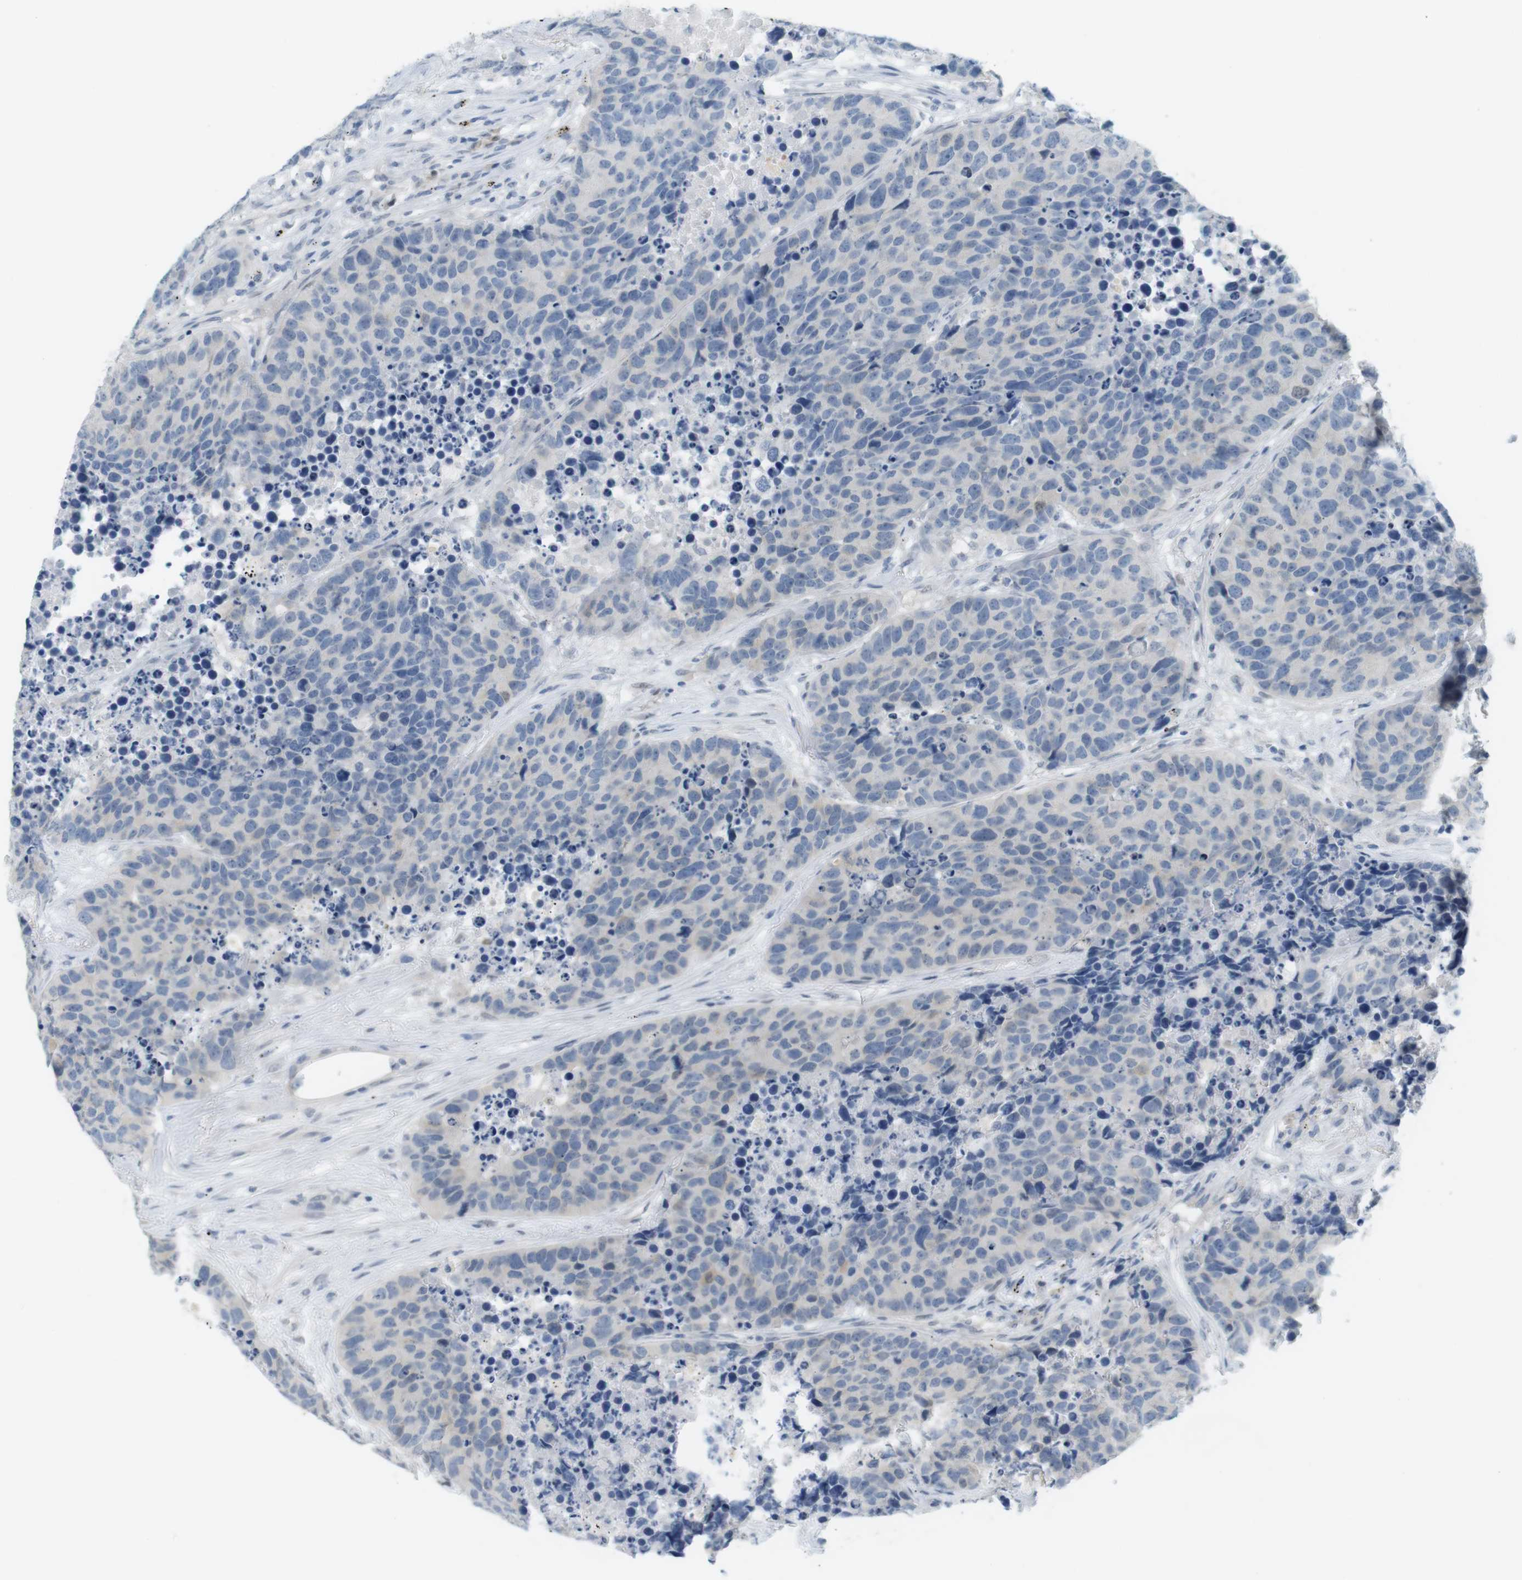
{"staining": {"intensity": "negative", "quantity": "none", "location": "none"}, "tissue": "carcinoid", "cell_type": "Tumor cells", "image_type": "cancer", "snomed": [{"axis": "morphology", "description": "Carcinoid, malignant, NOS"}, {"axis": "topography", "description": "Lung"}], "caption": "Immunohistochemistry (IHC) image of carcinoid stained for a protein (brown), which displays no expression in tumor cells.", "gene": "CREB3L2", "patient": {"sex": "male", "age": 60}}